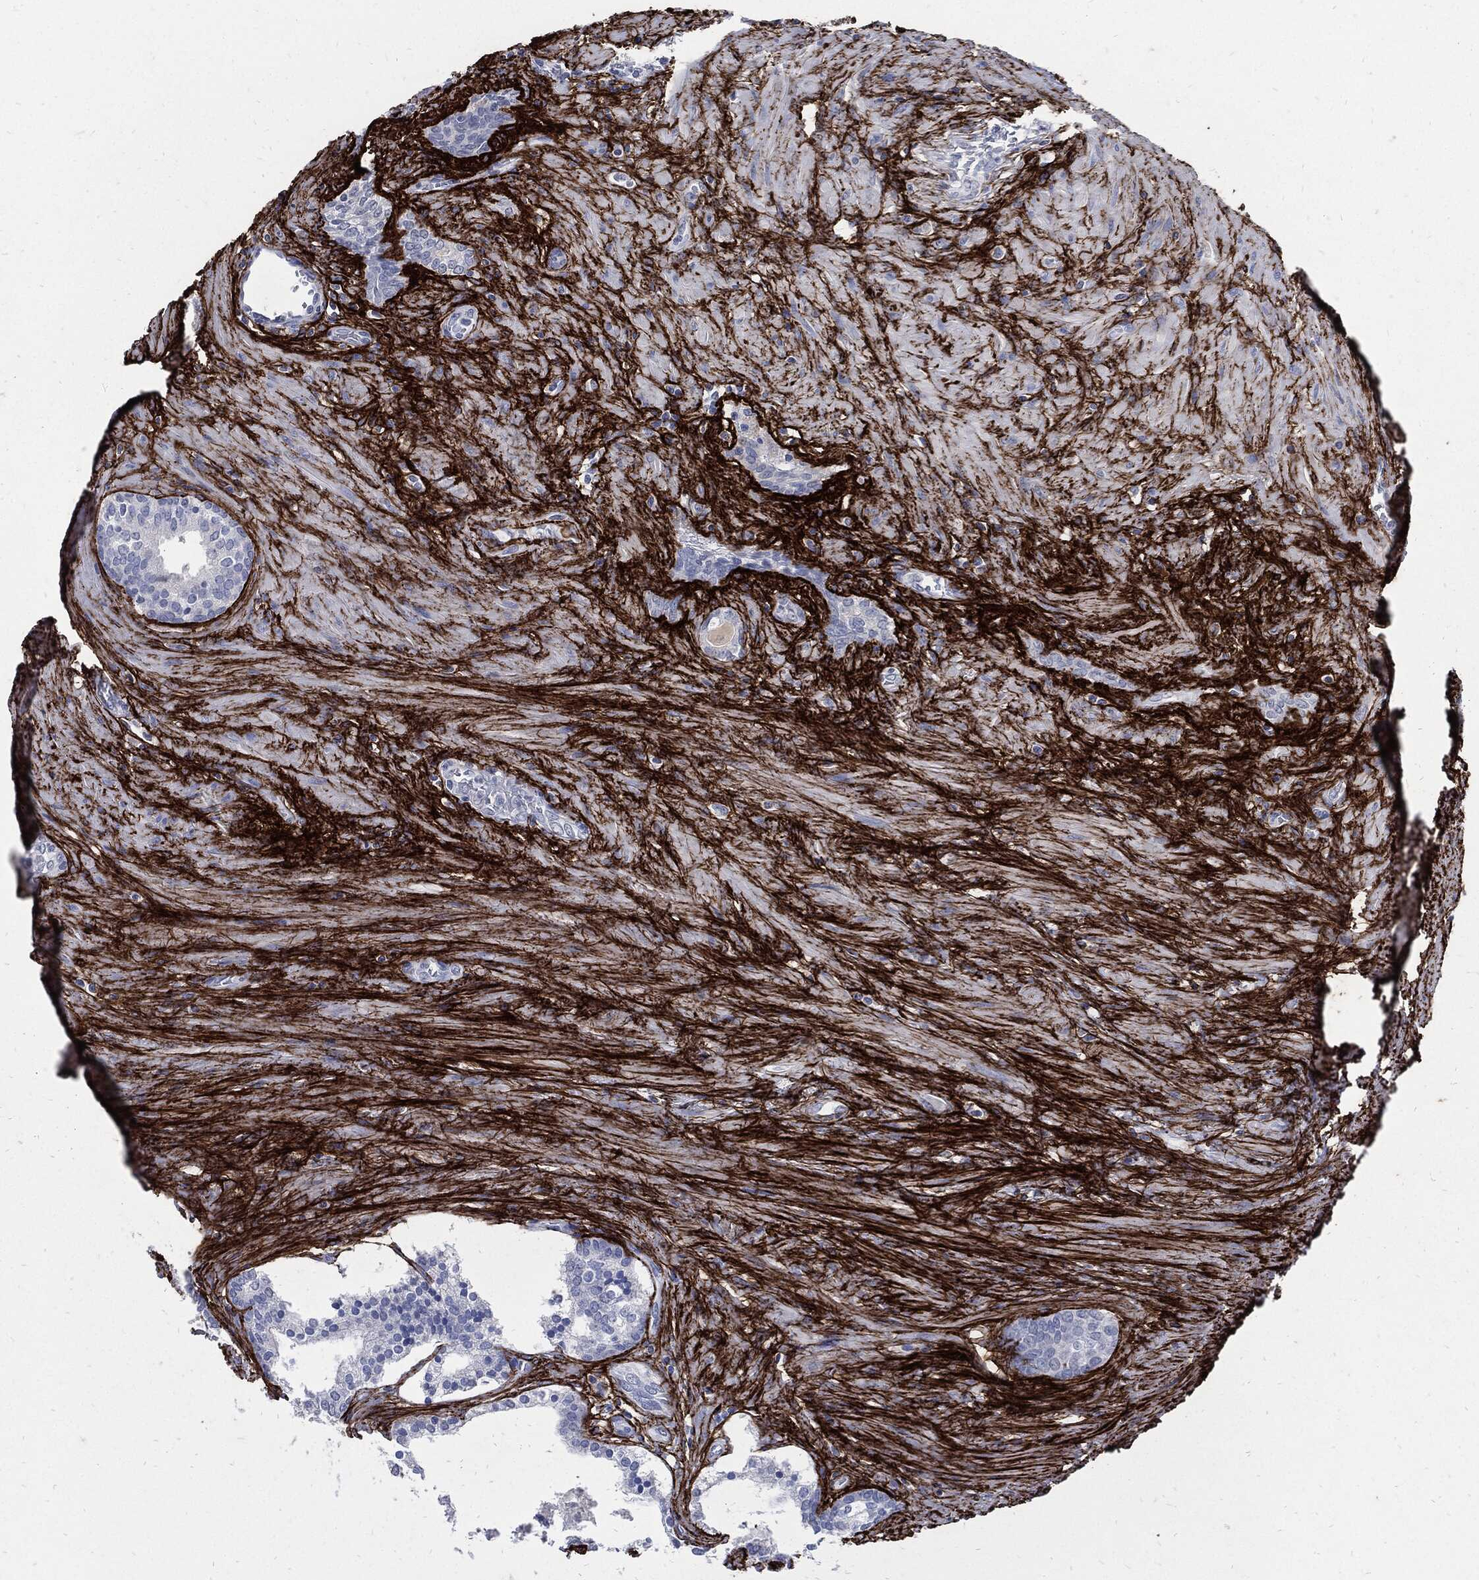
{"staining": {"intensity": "negative", "quantity": "none", "location": "none"}, "tissue": "prostate cancer", "cell_type": "Tumor cells", "image_type": "cancer", "snomed": [{"axis": "morphology", "description": "Adenocarcinoma, NOS"}, {"axis": "morphology", "description": "Adenocarcinoma, High grade"}, {"axis": "topography", "description": "Prostate"}], "caption": "Tumor cells are negative for brown protein staining in prostate cancer (adenocarcinoma (high-grade)).", "gene": "FBN1", "patient": {"sex": "male", "age": 61}}